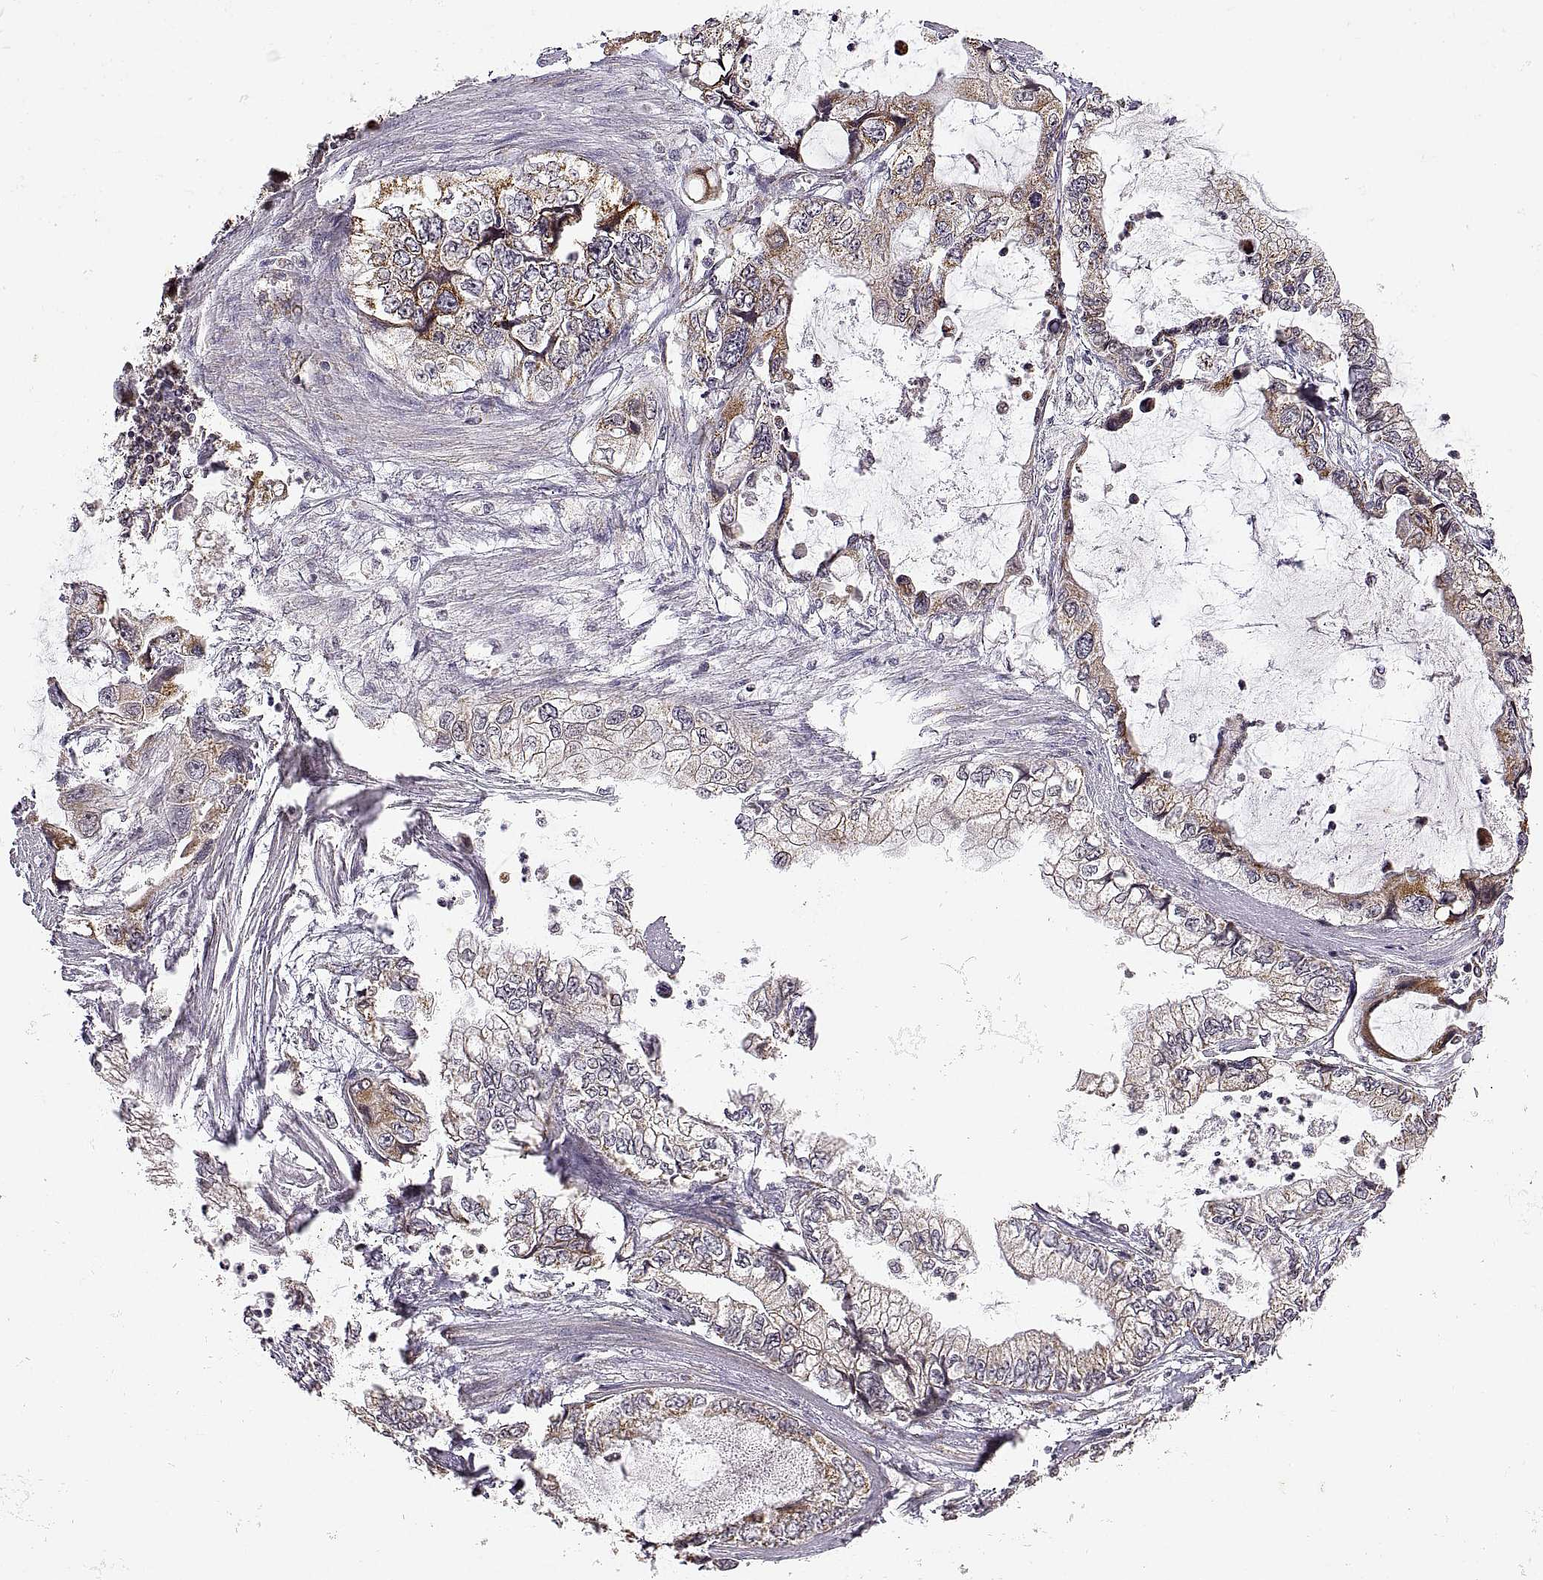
{"staining": {"intensity": "weak", "quantity": "<25%", "location": "cytoplasmic/membranous"}, "tissue": "stomach cancer", "cell_type": "Tumor cells", "image_type": "cancer", "snomed": [{"axis": "morphology", "description": "Adenocarcinoma, NOS"}, {"axis": "topography", "description": "Pancreas"}, {"axis": "topography", "description": "Stomach, upper"}, {"axis": "topography", "description": "Stomach"}], "caption": "Protein analysis of stomach adenocarcinoma shows no significant expression in tumor cells.", "gene": "MANBAL", "patient": {"sex": "male", "age": 77}}